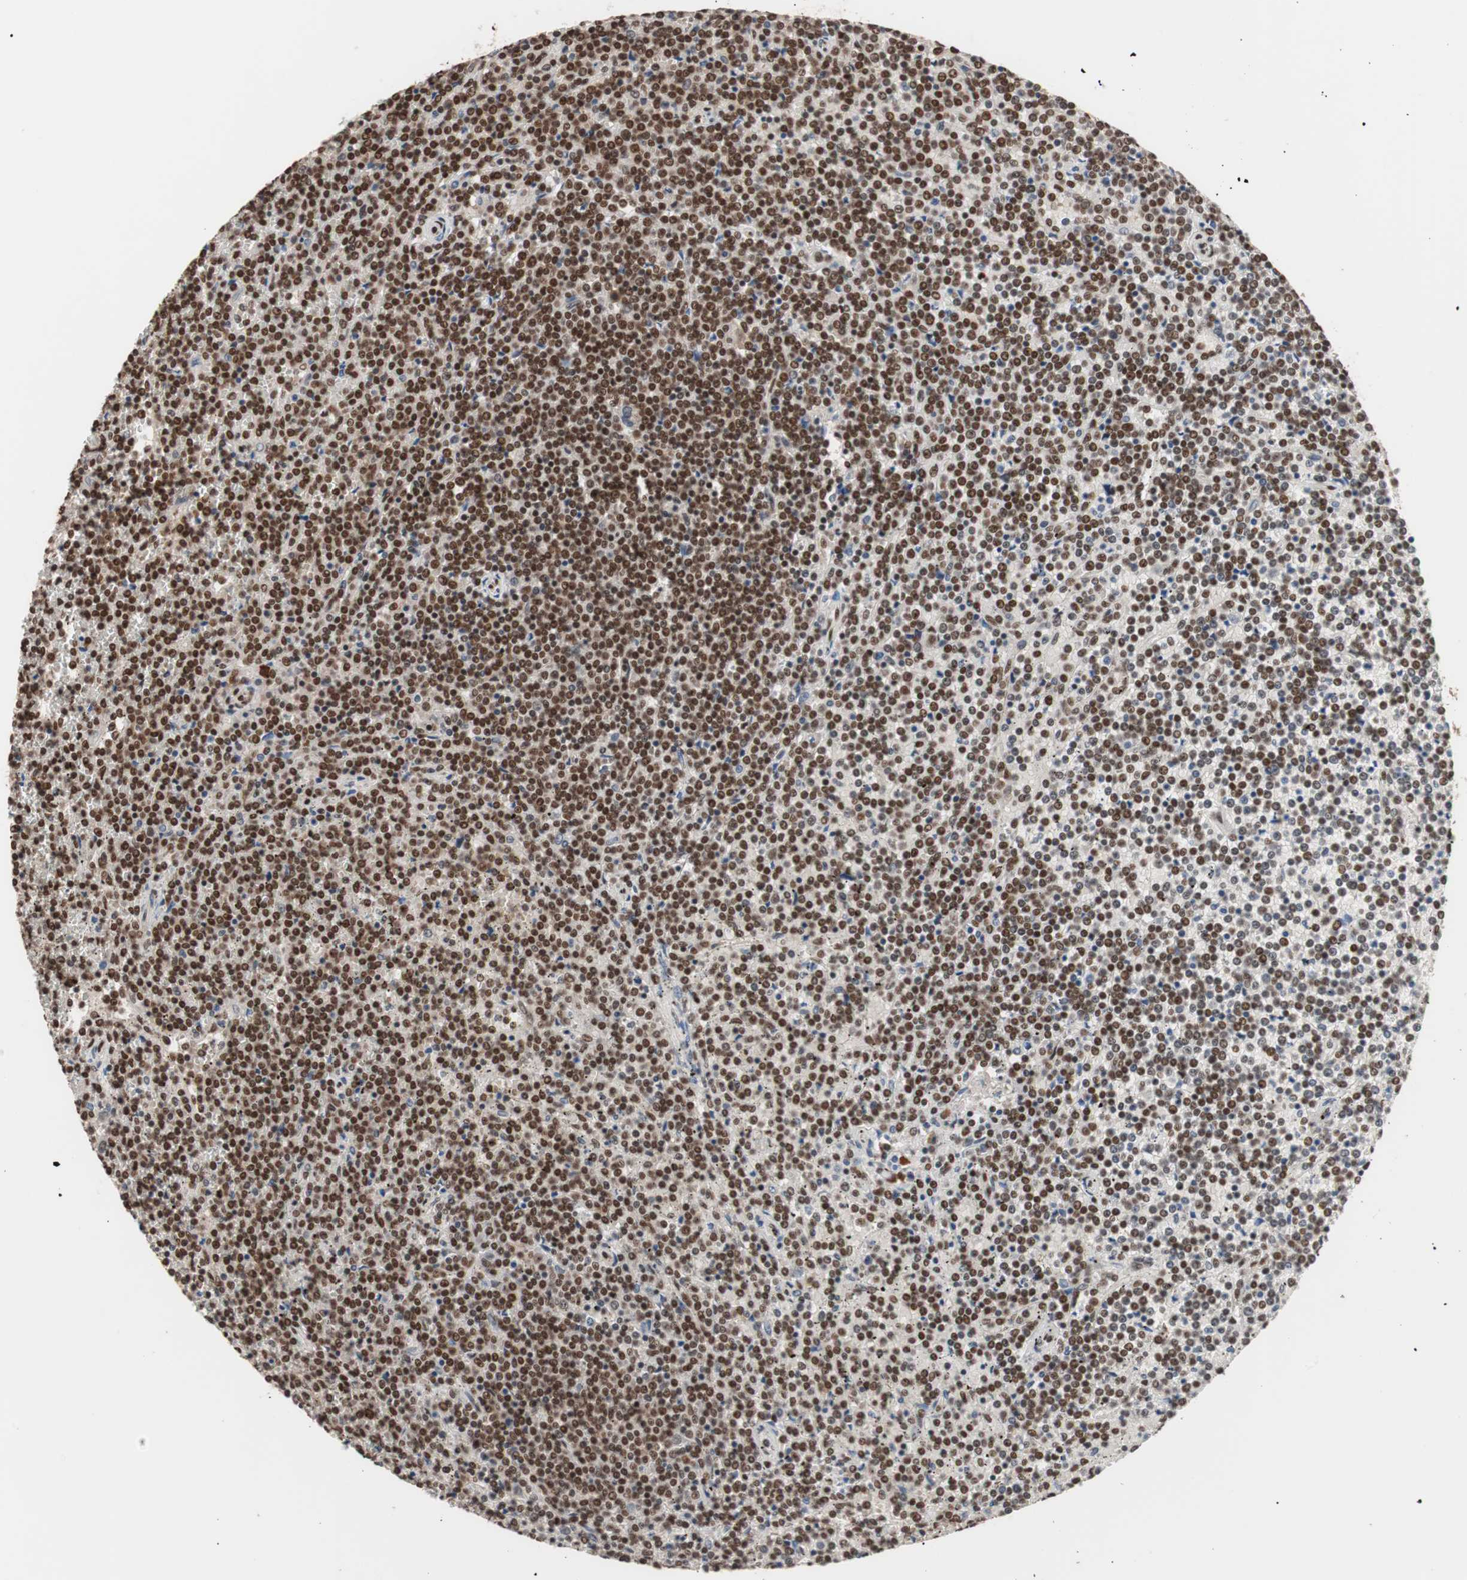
{"staining": {"intensity": "strong", "quantity": ">75%", "location": "nuclear"}, "tissue": "lymphoma", "cell_type": "Tumor cells", "image_type": "cancer", "snomed": [{"axis": "morphology", "description": "Malignant lymphoma, non-Hodgkin's type, Low grade"}, {"axis": "topography", "description": "Spleen"}], "caption": "Protein expression analysis of human low-grade malignant lymphoma, non-Hodgkin's type reveals strong nuclear staining in about >75% of tumor cells. (Stains: DAB in brown, nuclei in blue, Microscopy: brightfield microscopy at high magnification).", "gene": "CHAMP1", "patient": {"sex": "female", "age": 19}}